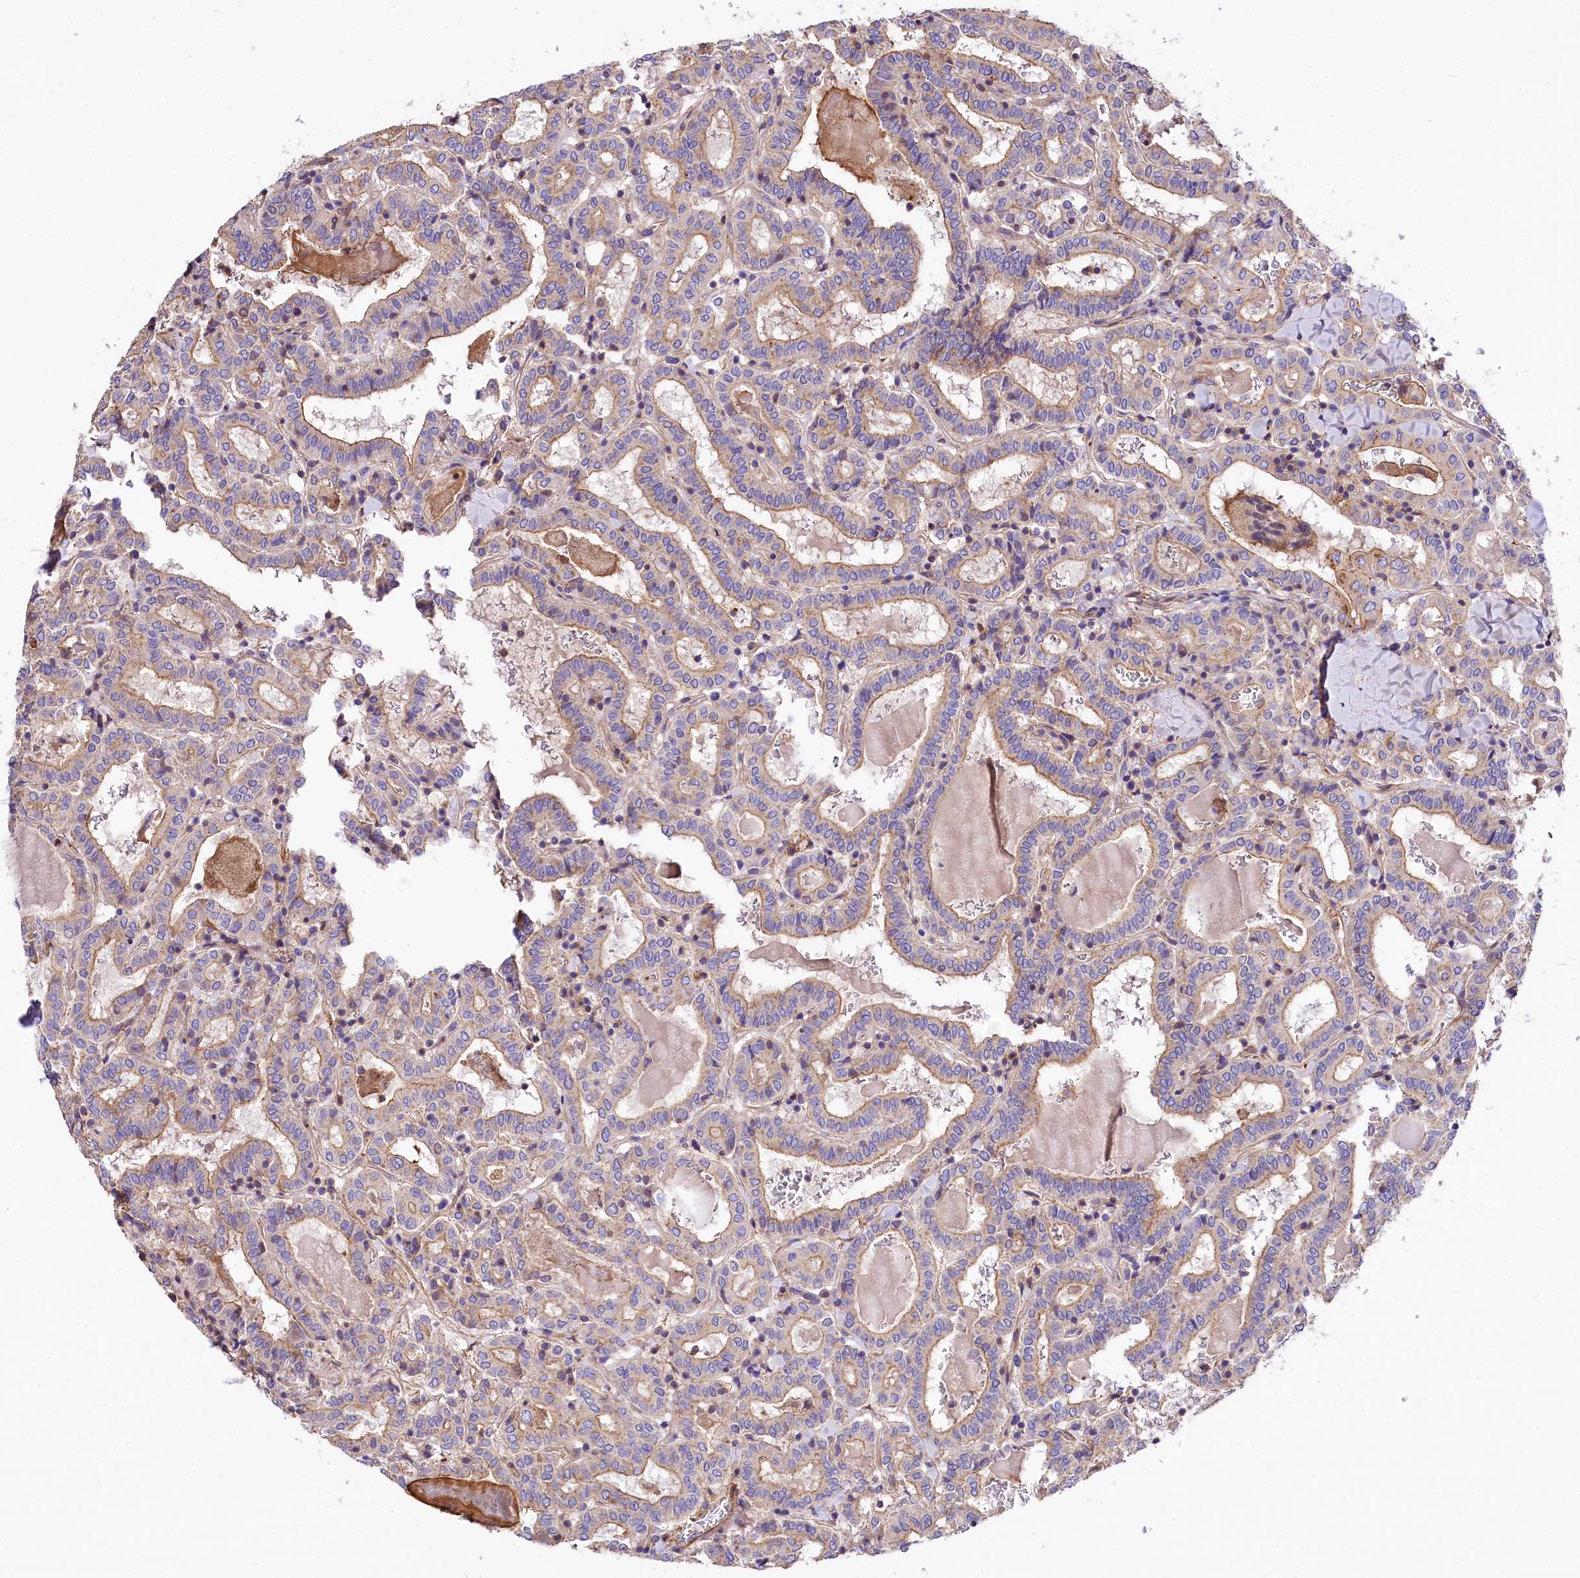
{"staining": {"intensity": "weak", "quantity": ">75%", "location": "cytoplasmic/membranous"}, "tissue": "thyroid cancer", "cell_type": "Tumor cells", "image_type": "cancer", "snomed": [{"axis": "morphology", "description": "Papillary adenocarcinoma, NOS"}, {"axis": "topography", "description": "Thyroid gland"}], "caption": "Human papillary adenocarcinoma (thyroid) stained with a protein marker exhibits weak staining in tumor cells.", "gene": "FCHSD2", "patient": {"sex": "female", "age": 72}}